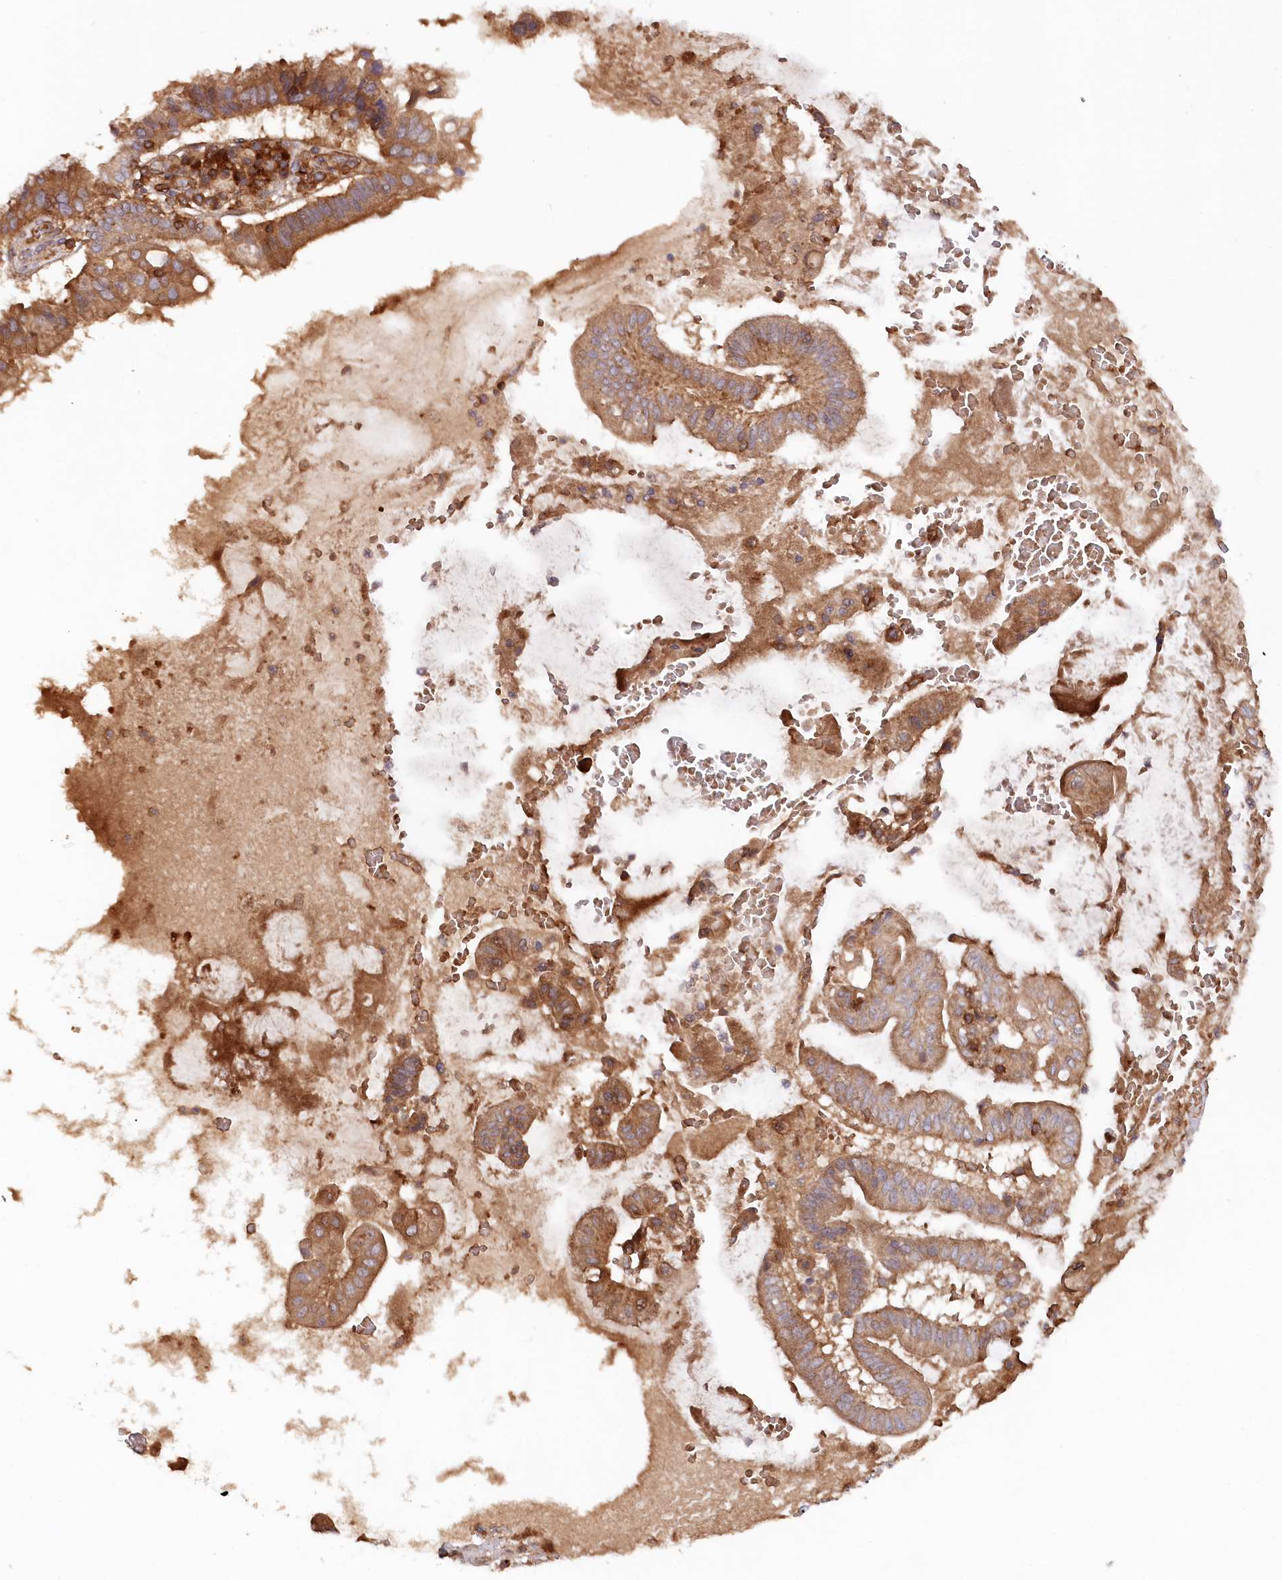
{"staining": {"intensity": "moderate", "quantity": ">75%", "location": "cytoplasmic/membranous"}, "tissue": "pancreatic cancer", "cell_type": "Tumor cells", "image_type": "cancer", "snomed": [{"axis": "morphology", "description": "Inflammation, NOS"}, {"axis": "morphology", "description": "Adenocarcinoma, NOS"}, {"axis": "topography", "description": "Pancreas"}], "caption": "Pancreatic adenocarcinoma stained with a protein marker displays moderate staining in tumor cells.", "gene": "PAIP2", "patient": {"sex": "female", "age": 56}}